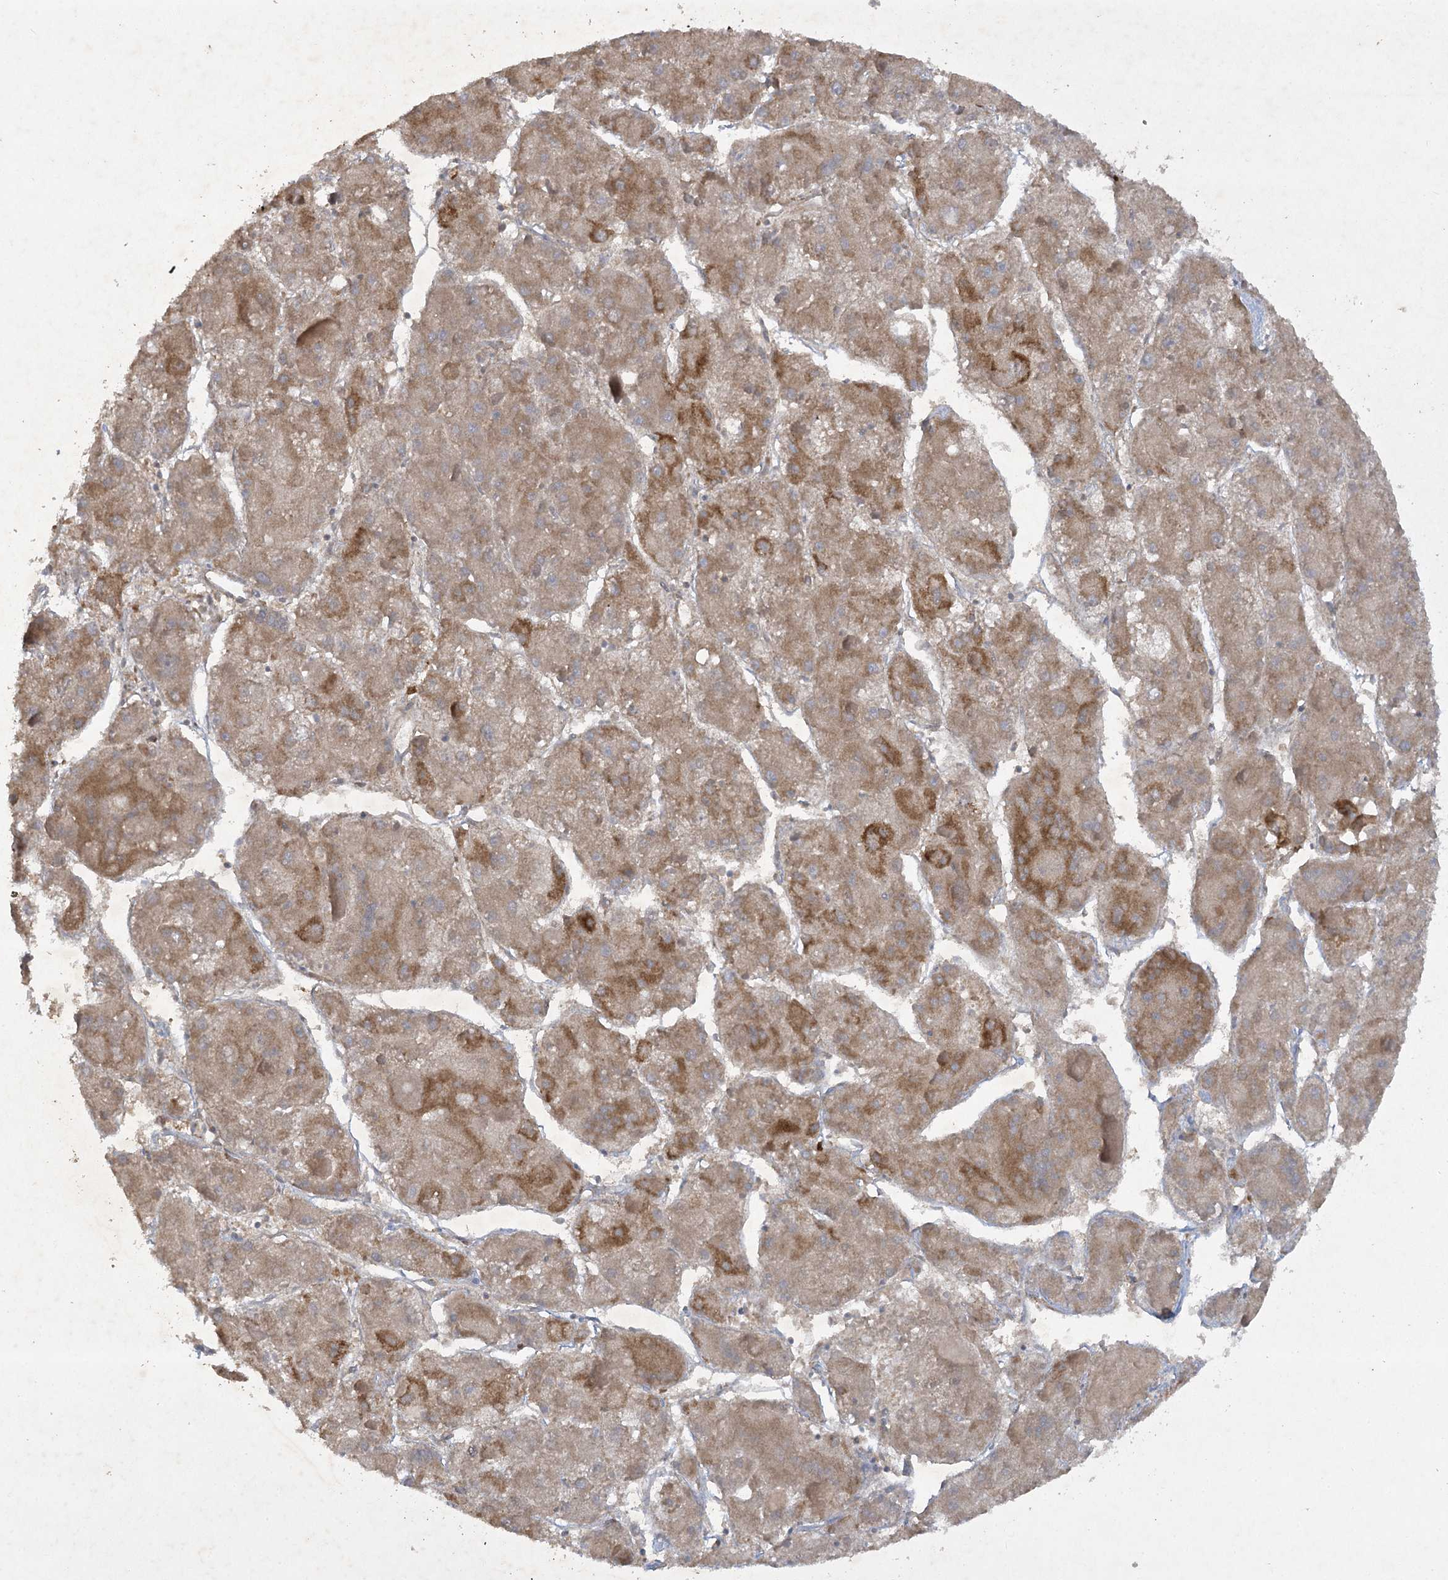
{"staining": {"intensity": "moderate", "quantity": ">75%", "location": "cytoplasmic/membranous"}, "tissue": "liver cancer", "cell_type": "Tumor cells", "image_type": "cancer", "snomed": [{"axis": "morphology", "description": "Carcinoma, Hepatocellular, NOS"}, {"axis": "topography", "description": "Liver"}], "caption": "This is a photomicrograph of immunohistochemistry staining of liver hepatocellular carcinoma, which shows moderate staining in the cytoplasmic/membranous of tumor cells.", "gene": "TRAF3IP1", "patient": {"sex": "female", "age": 73}}